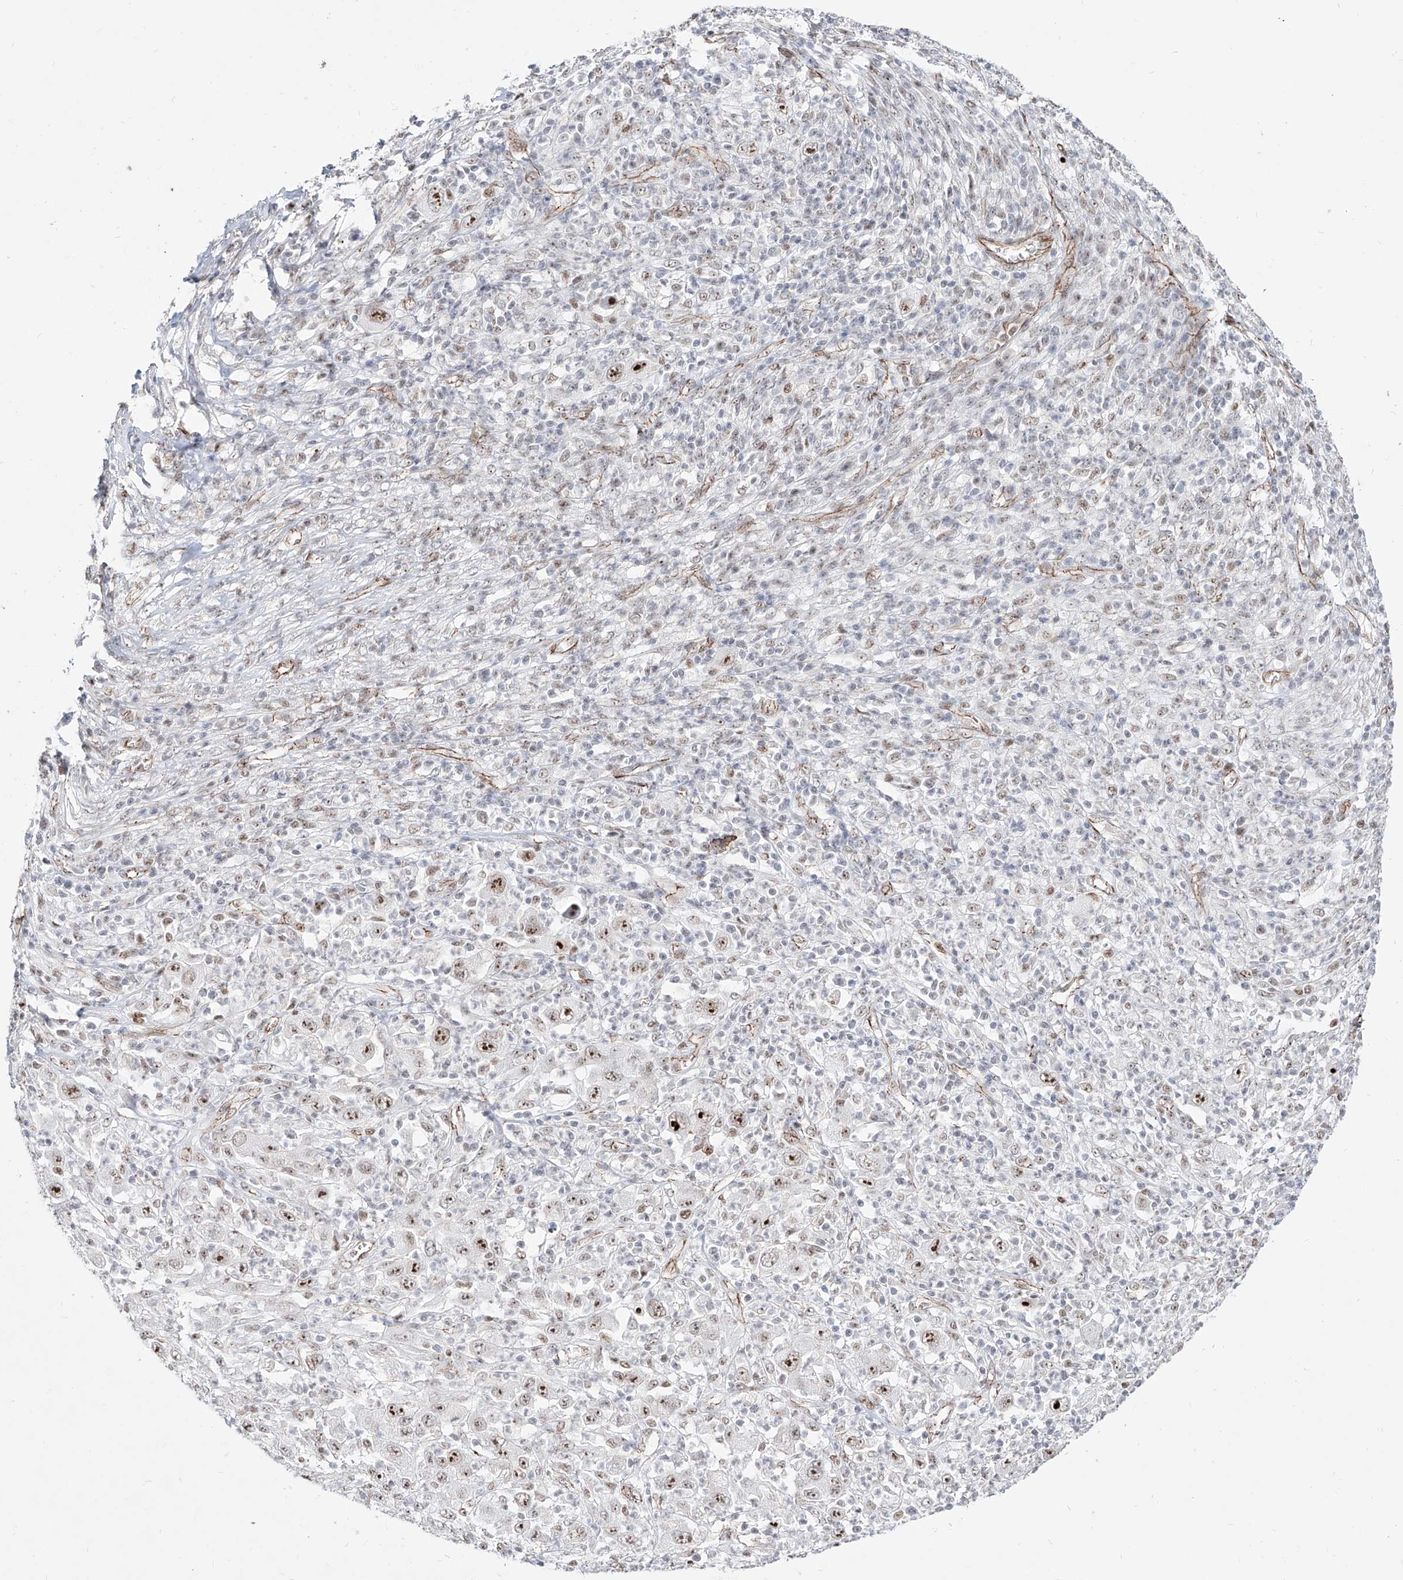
{"staining": {"intensity": "strong", "quantity": "25%-75%", "location": "nuclear"}, "tissue": "melanoma", "cell_type": "Tumor cells", "image_type": "cancer", "snomed": [{"axis": "morphology", "description": "Malignant melanoma, Metastatic site"}, {"axis": "topography", "description": "Skin"}], "caption": "Immunohistochemical staining of human melanoma demonstrates high levels of strong nuclear protein expression in about 25%-75% of tumor cells.", "gene": "ZNF710", "patient": {"sex": "female", "age": 56}}